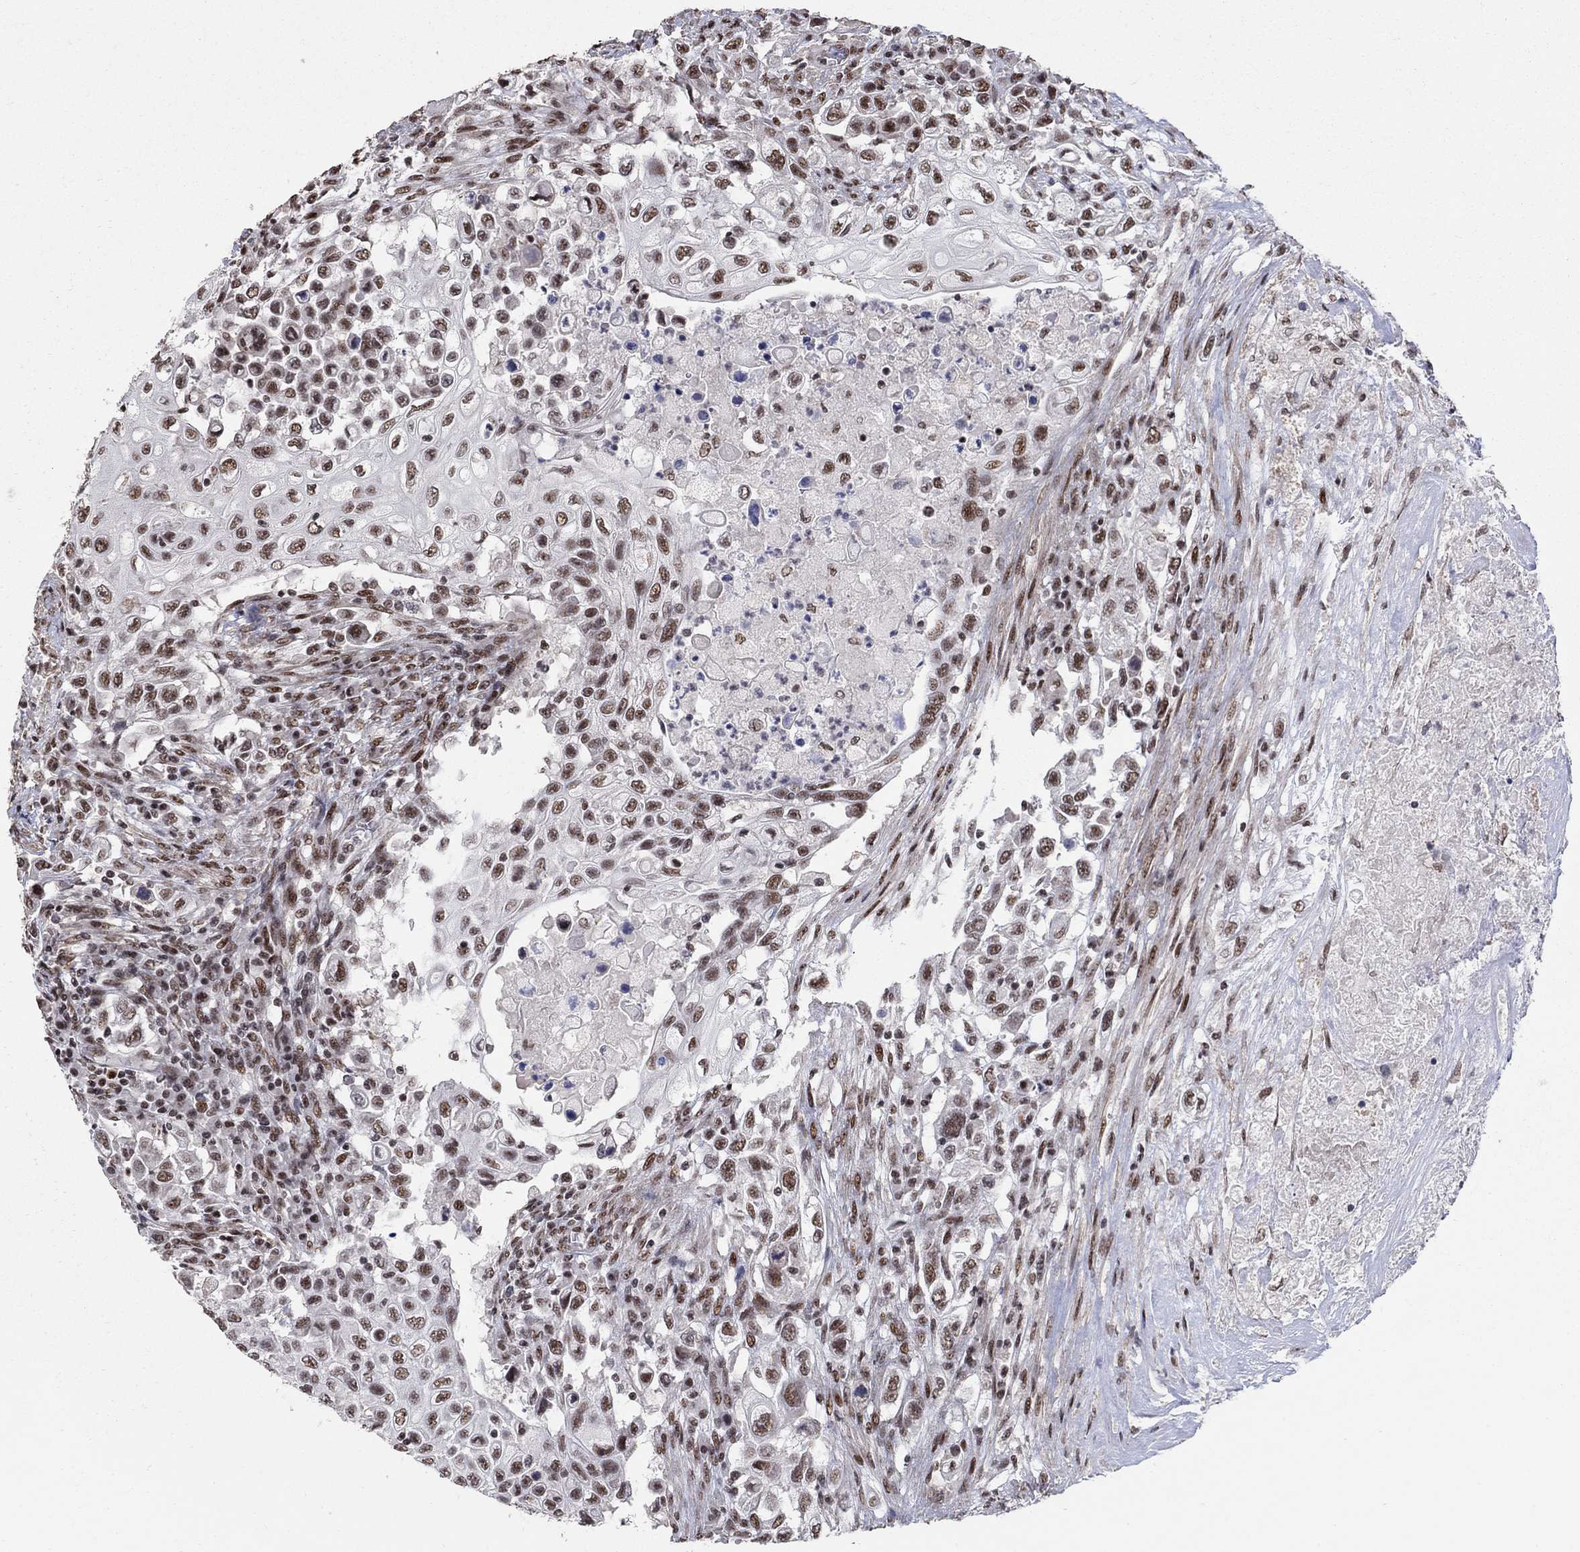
{"staining": {"intensity": "moderate", "quantity": ">75%", "location": "nuclear"}, "tissue": "urothelial cancer", "cell_type": "Tumor cells", "image_type": "cancer", "snomed": [{"axis": "morphology", "description": "Urothelial carcinoma, High grade"}, {"axis": "topography", "description": "Urinary bladder"}], "caption": "Tumor cells show moderate nuclear positivity in approximately >75% of cells in urothelial carcinoma (high-grade). Nuclei are stained in blue.", "gene": "PNISR", "patient": {"sex": "female", "age": 56}}